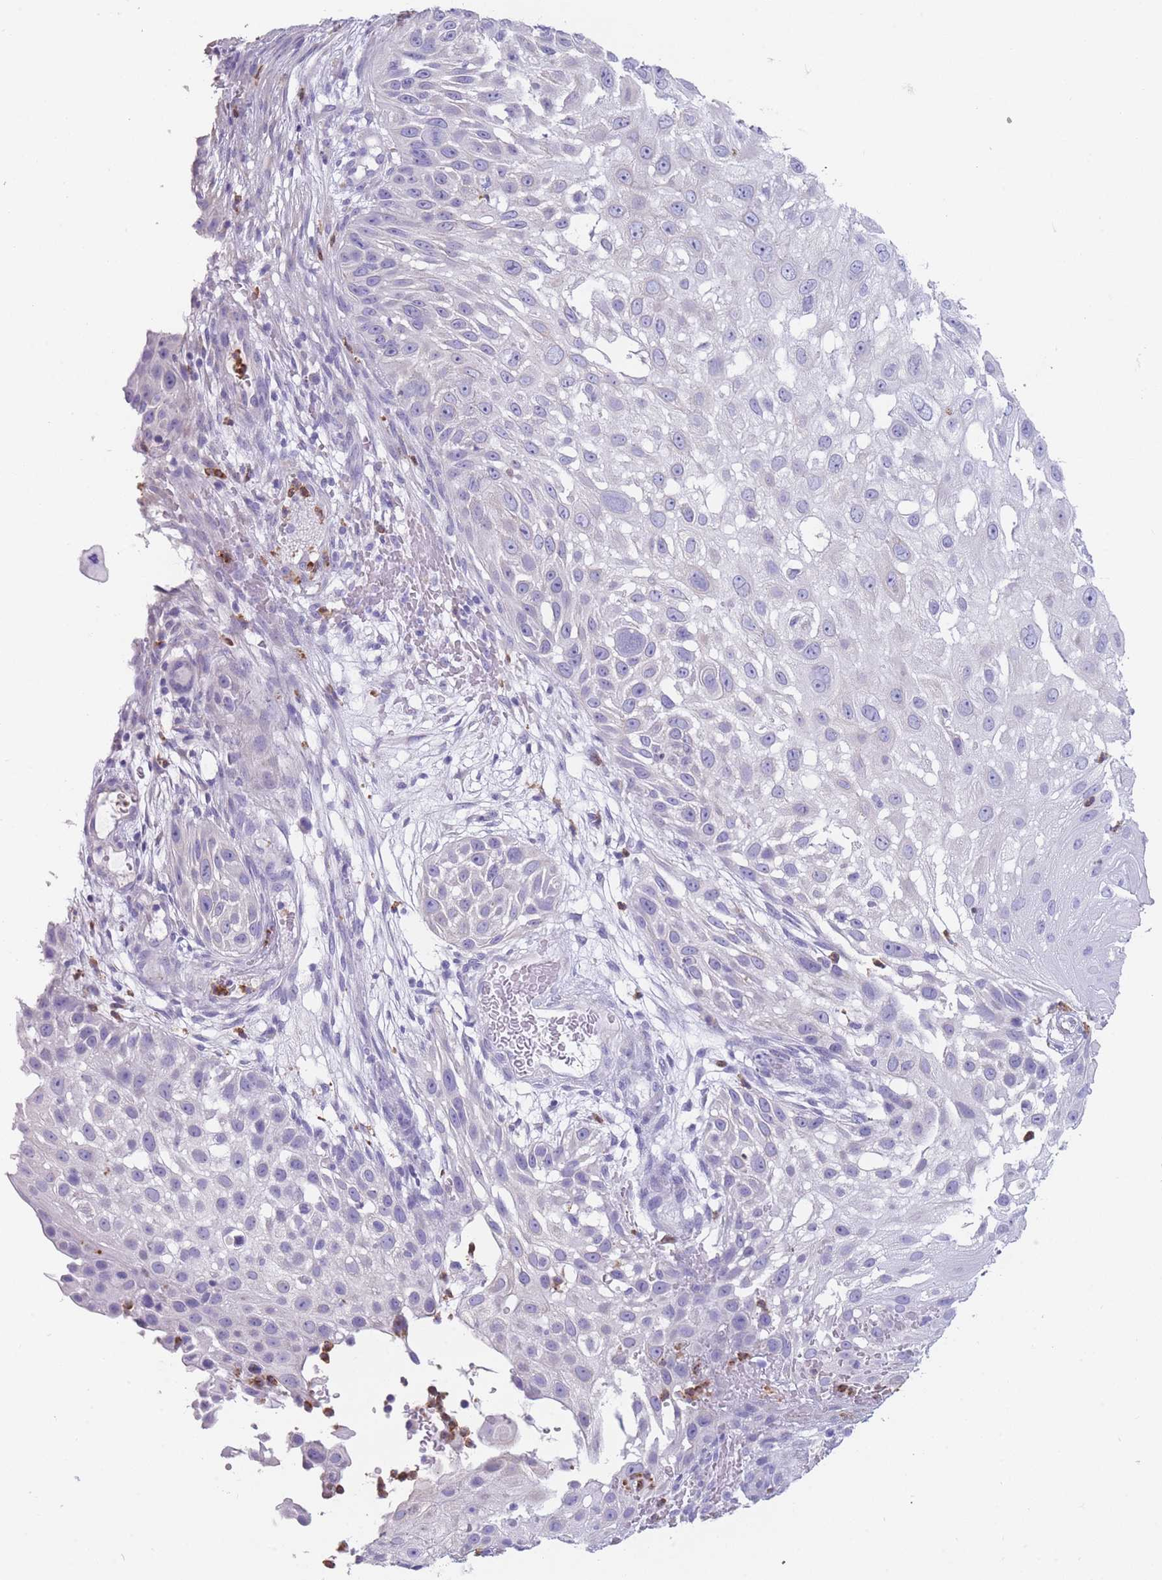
{"staining": {"intensity": "negative", "quantity": "none", "location": "none"}, "tissue": "skin cancer", "cell_type": "Tumor cells", "image_type": "cancer", "snomed": [{"axis": "morphology", "description": "Squamous cell carcinoma, NOS"}, {"axis": "topography", "description": "Skin"}], "caption": "This is an immunohistochemistry photomicrograph of skin cancer (squamous cell carcinoma). There is no expression in tumor cells.", "gene": "ZNF627", "patient": {"sex": "female", "age": 44}}